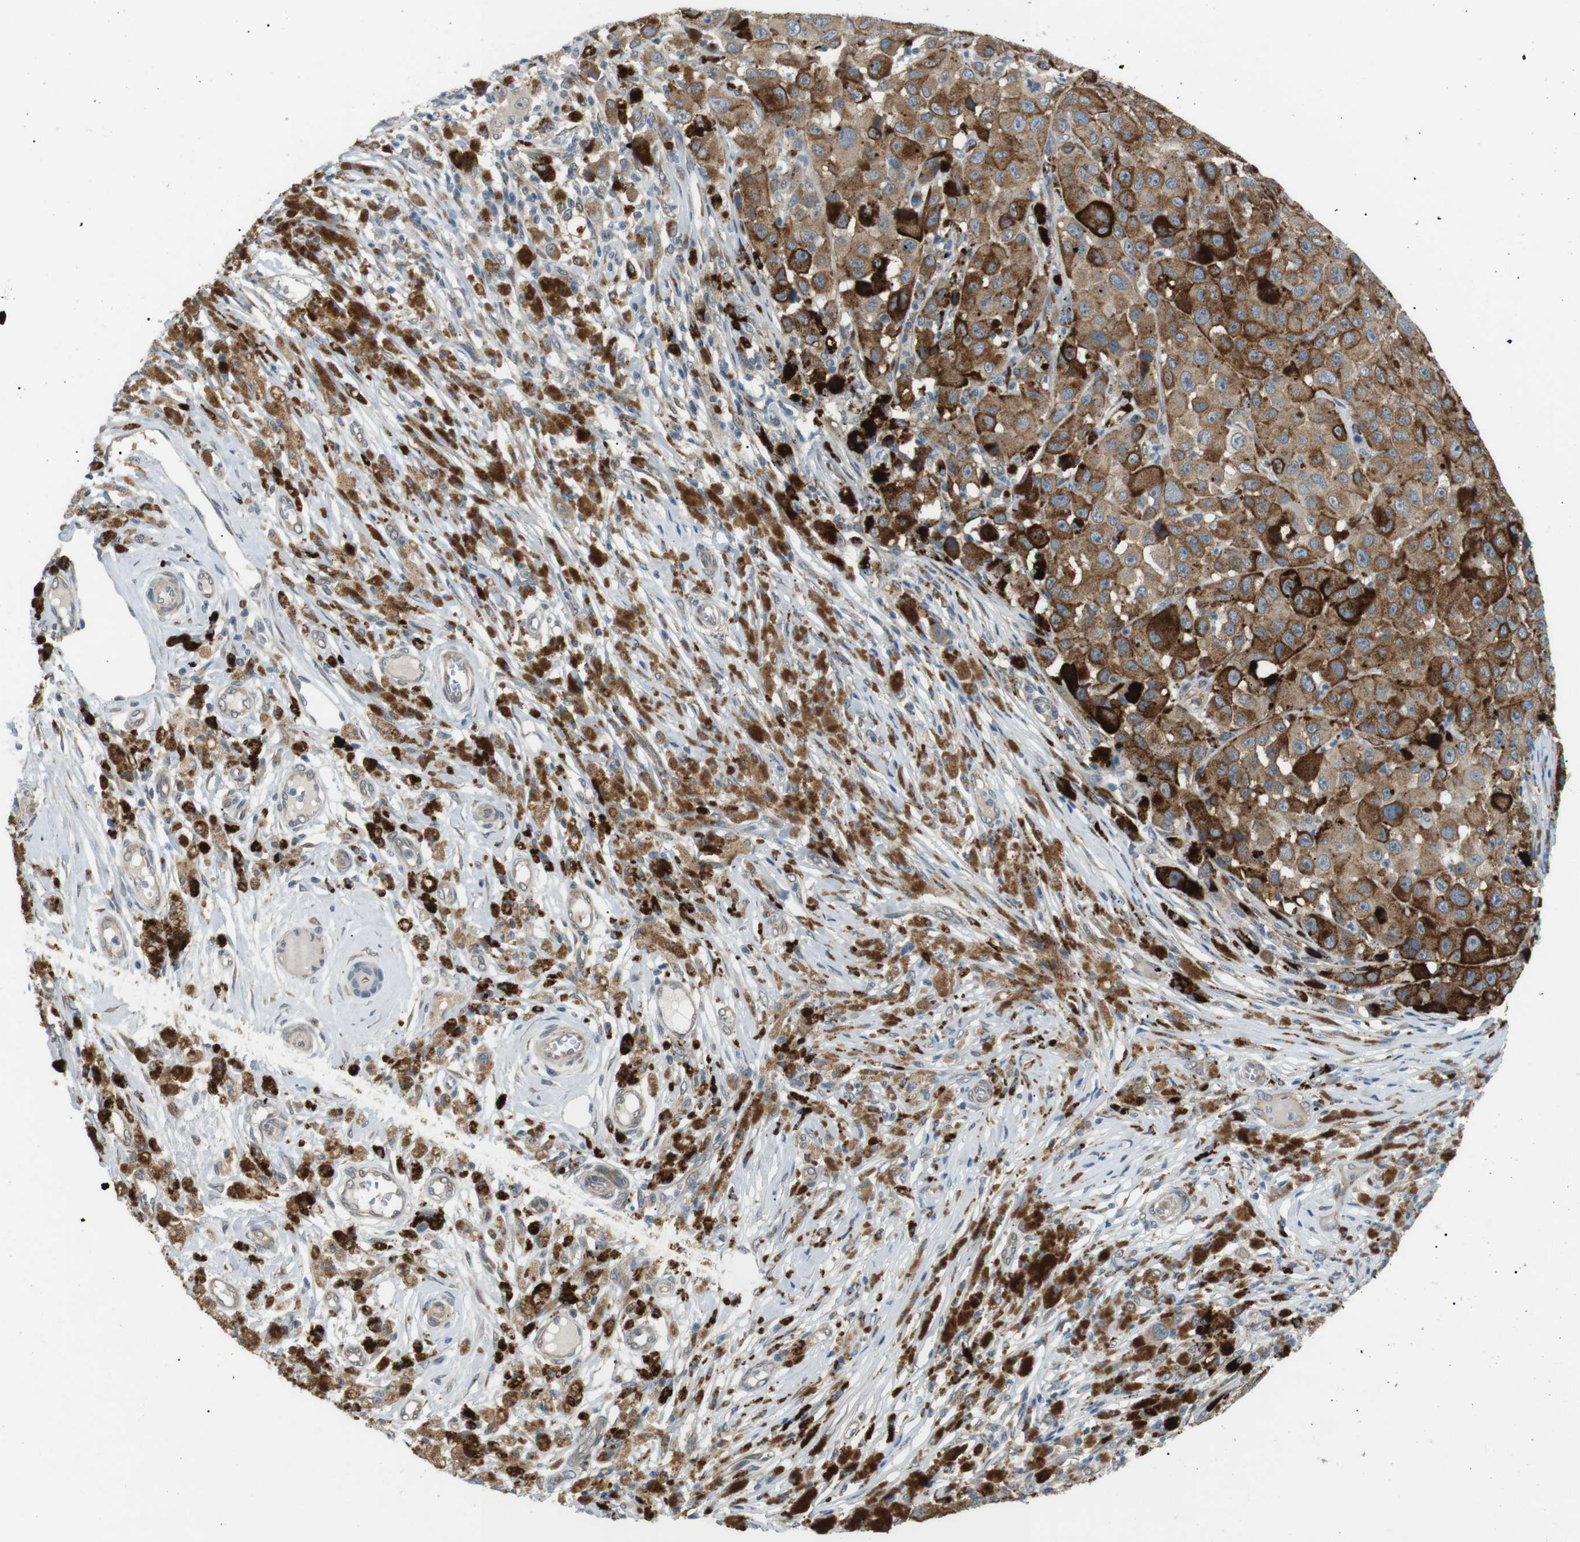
{"staining": {"intensity": "moderate", "quantity": ">75%", "location": "cytoplasmic/membranous"}, "tissue": "melanoma", "cell_type": "Tumor cells", "image_type": "cancer", "snomed": [{"axis": "morphology", "description": "Malignant melanoma, NOS"}, {"axis": "topography", "description": "Skin"}], "caption": "Immunohistochemical staining of human melanoma exhibits medium levels of moderate cytoplasmic/membranous positivity in approximately >75% of tumor cells.", "gene": "B4GALNT2", "patient": {"sex": "male", "age": 96}}